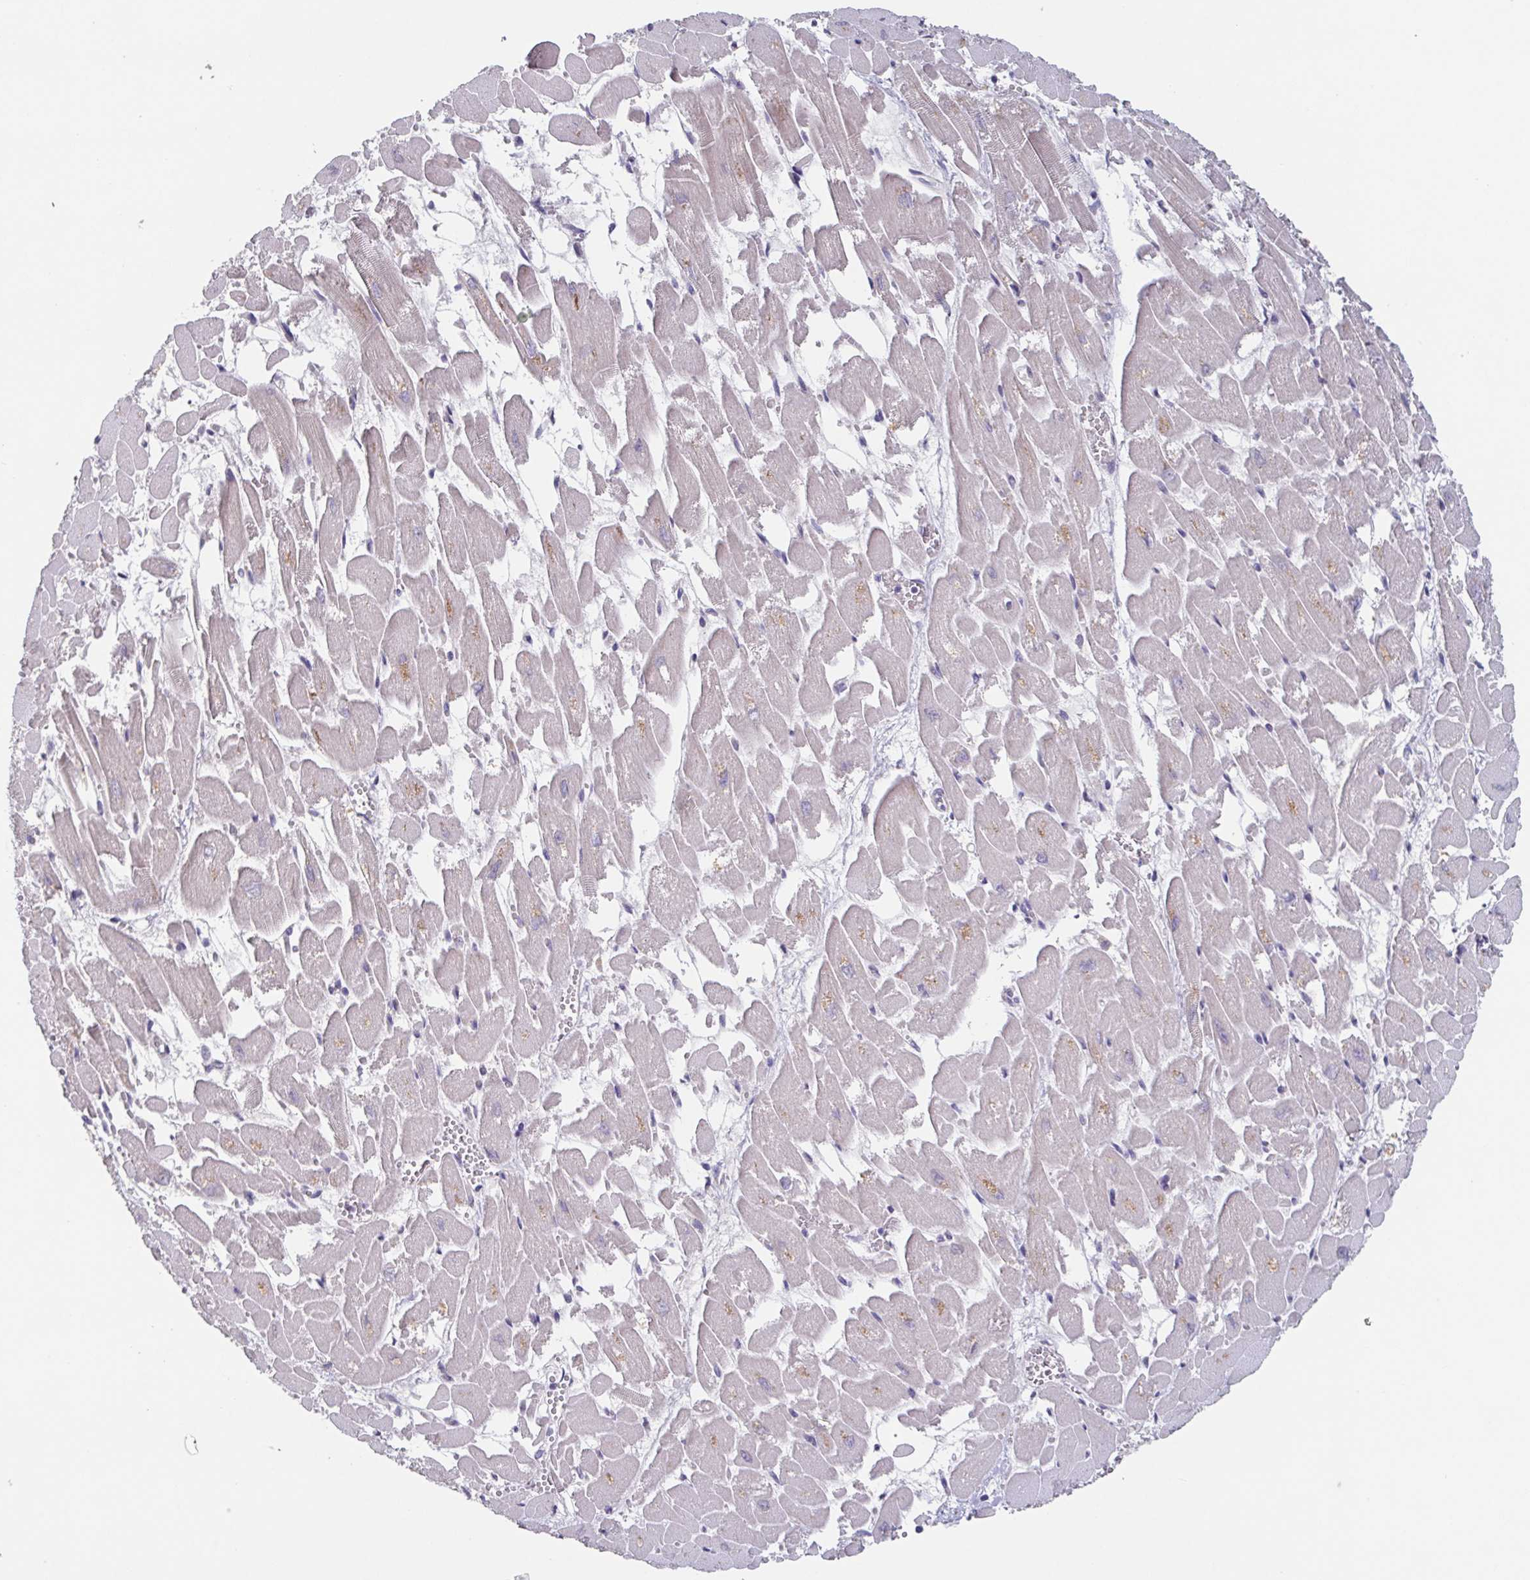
{"staining": {"intensity": "weak", "quantity": "25%-75%", "location": "cytoplasmic/membranous"}, "tissue": "heart muscle", "cell_type": "Cardiomyocytes", "image_type": "normal", "snomed": [{"axis": "morphology", "description": "Normal tissue, NOS"}, {"axis": "topography", "description": "Heart"}], "caption": "Immunohistochemistry (IHC) of unremarkable human heart muscle reveals low levels of weak cytoplasmic/membranous positivity in approximately 25%-75% of cardiomyocytes. (Brightfield microscopy of DAB IHC at high magnification).", "gene": "GHRL", "patient": {"sex": "female", "age": 52}}